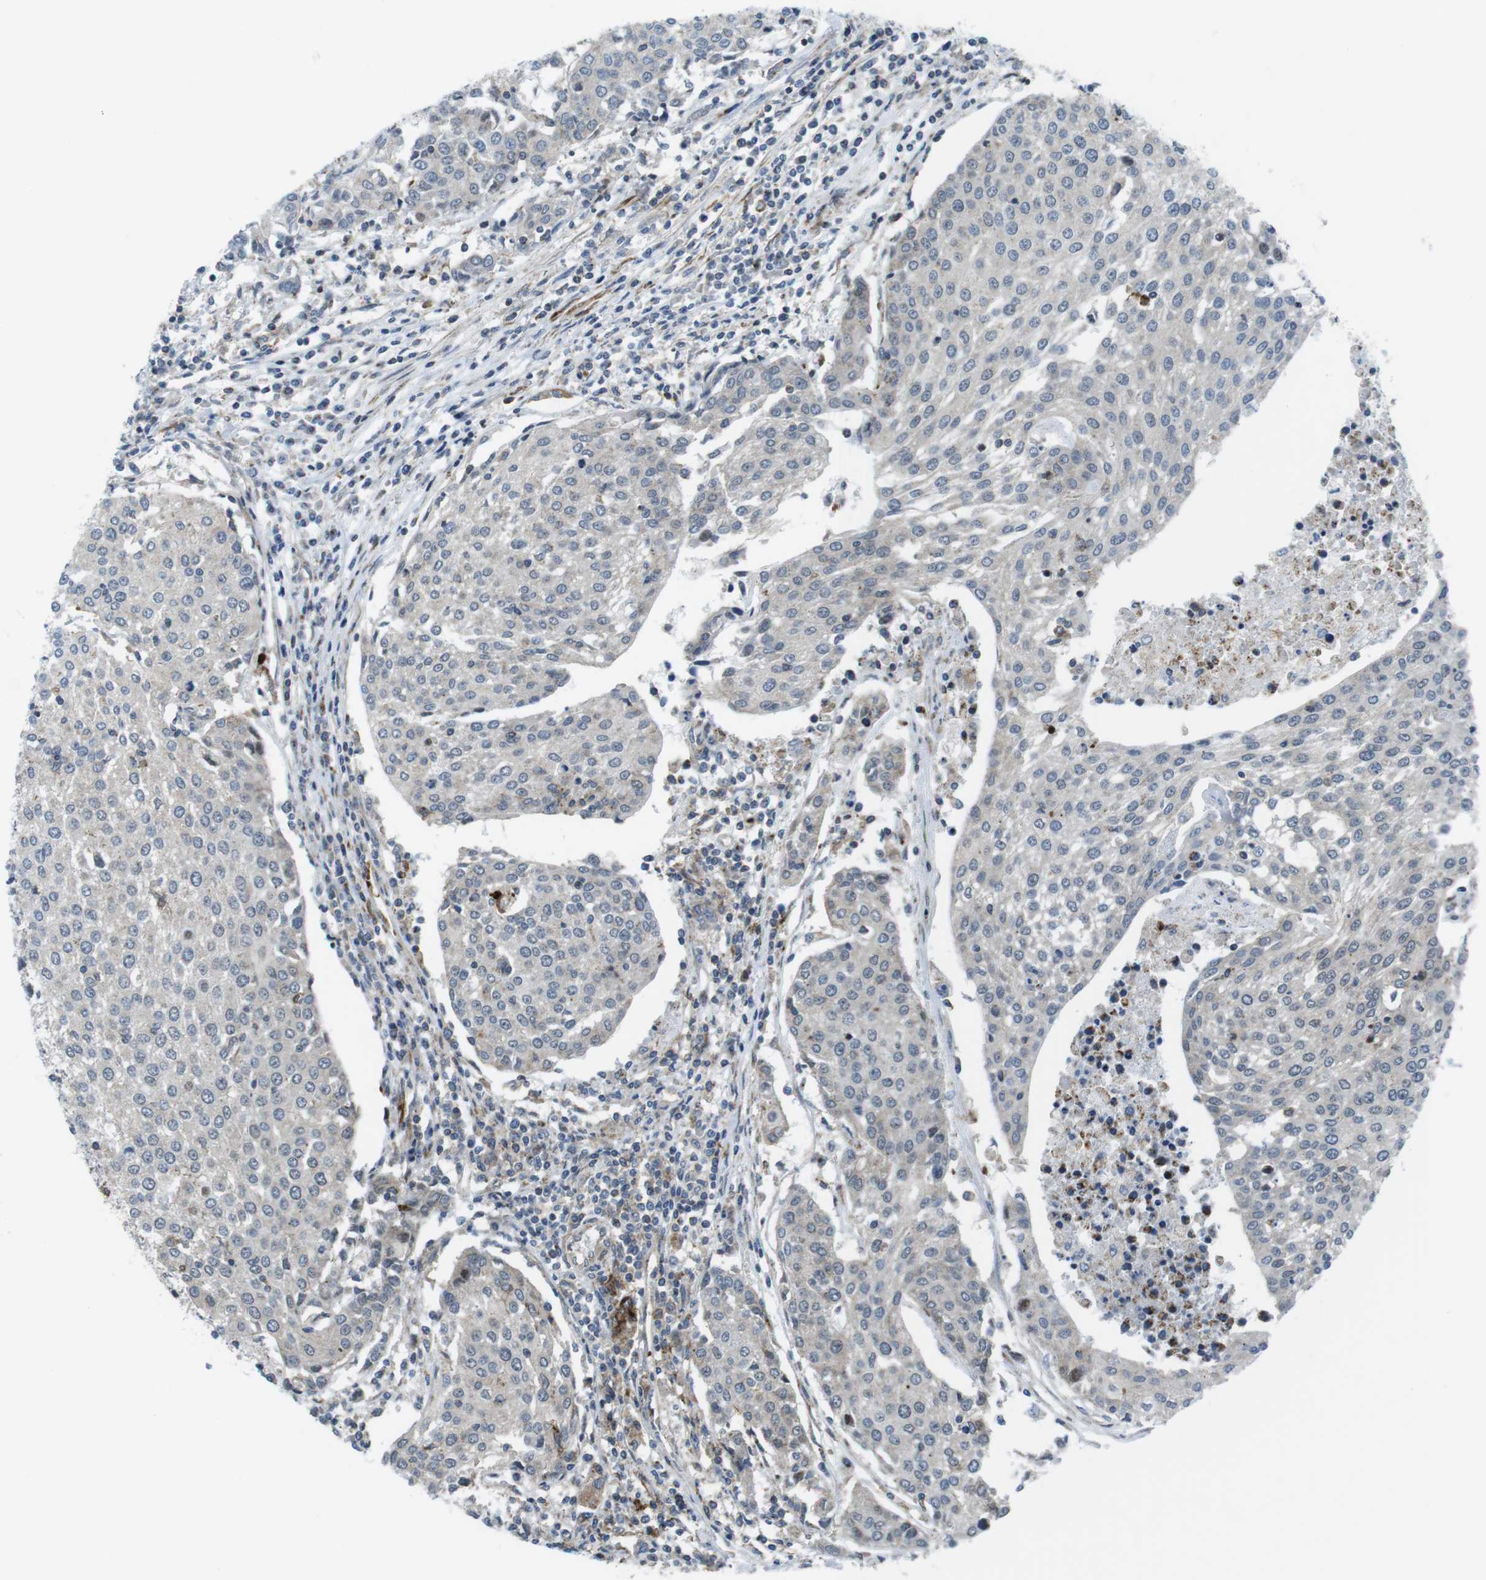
{"staining": {"intensity": "negative", "quantity": "none", "location": "none"}, "tissue": "urothelial cancer", "cell_type": "Tumor cells", "image_type": "cancer", "snomed": [{"axis": "morphology", "description": "Urothelial carcinoma, High grade"}, {"axis": "topography", "description": "Urinary bladder"}], "caption": "High power microscopy image of an immunohistochemistry photomicrograph of urothelial carcinoma (high-grade), revealing no significant expression in tumor cells.", "gene": "CUL7", "patient": {"sex": "female", "age": 85}}